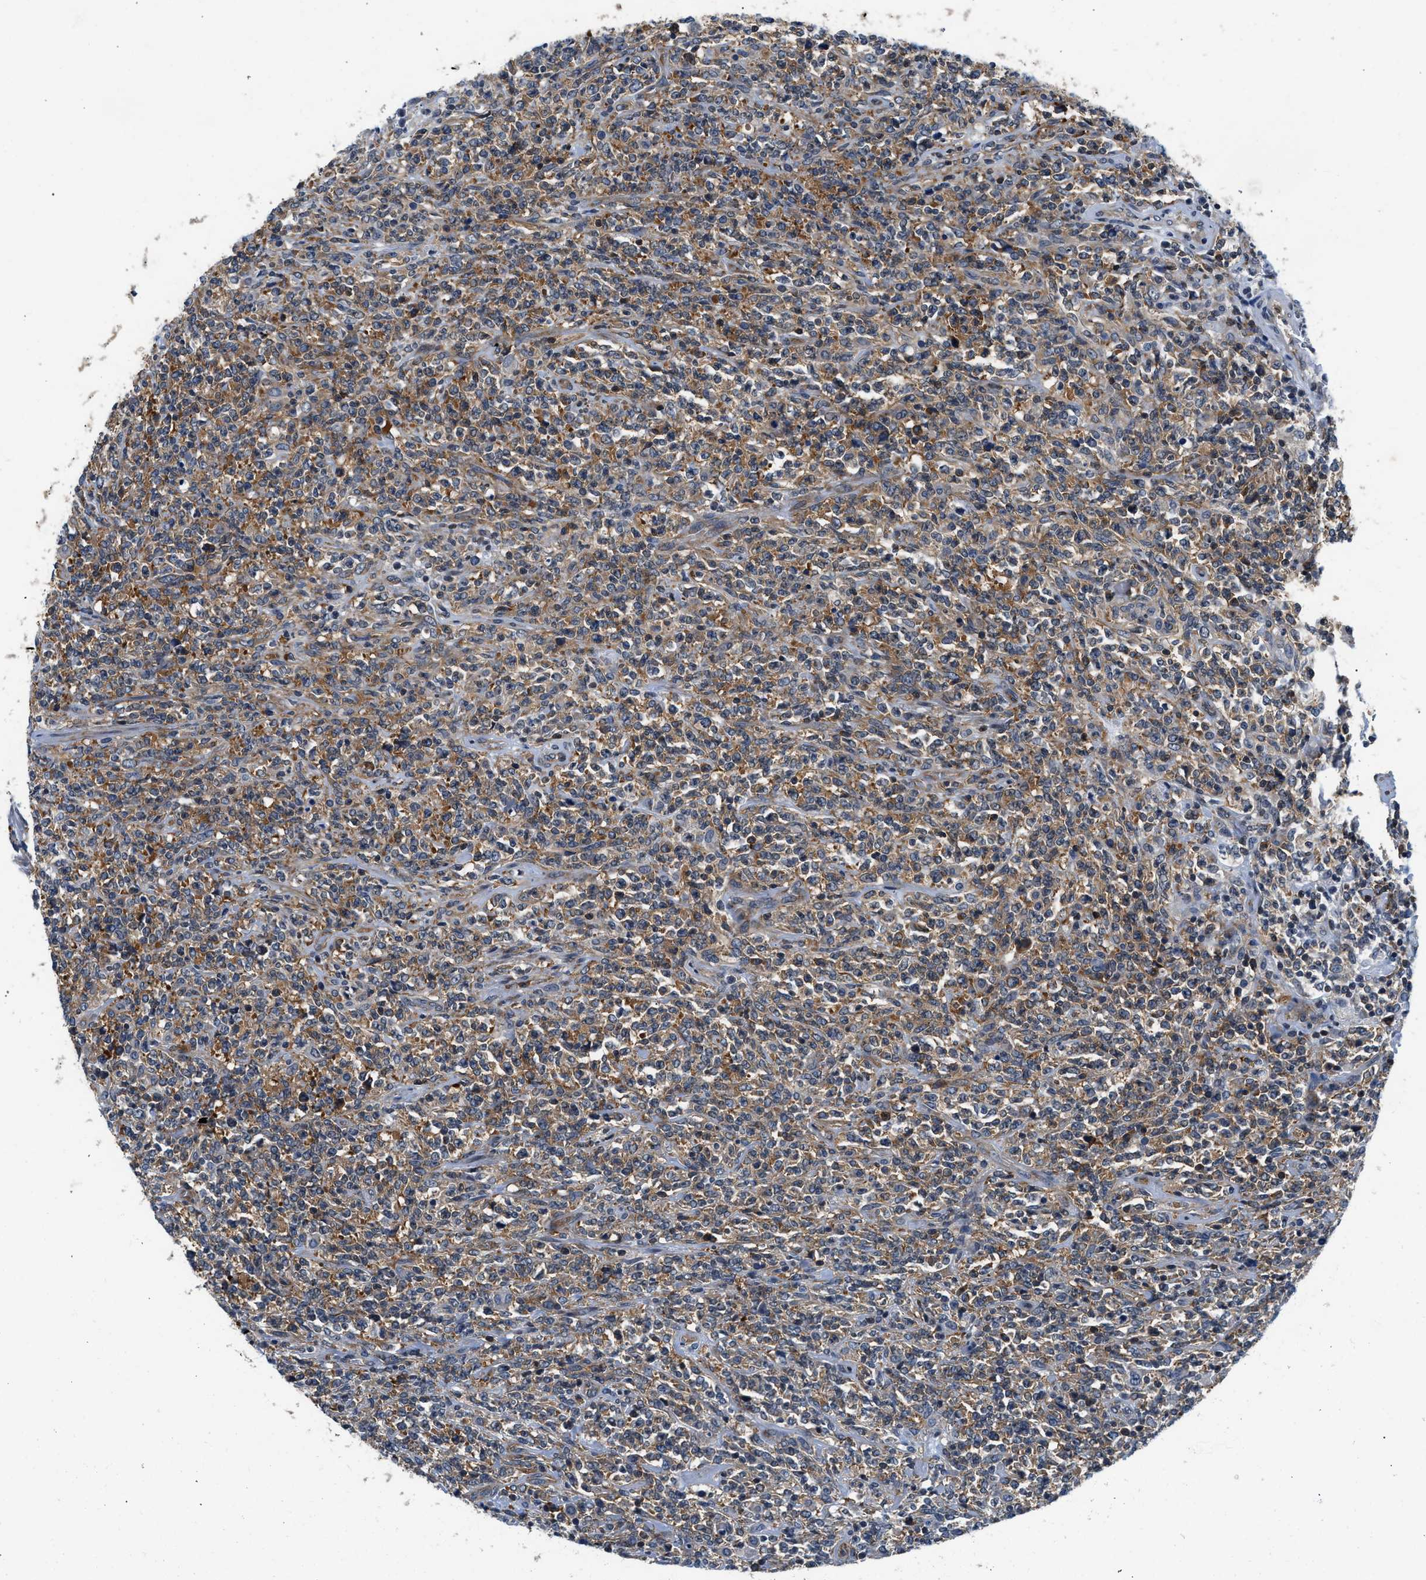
{"staining": {"intensity": "moderate", "quantity": ">75%", "location": "cytoplasmic/membranous"}, "tissue": "lymphoma", "cell_type": "Tumor cells", "image_type": "cancer", "snomed": [{"axis": "morphology", "description": "Malignant lymphoma, non-Hodgkin's type, High grade"}, {"axis": "topography", "description": "Soft tissue"}], "caption": "About >75% of tumor cells in lymphoma reveal moderate cytoplasmic/membranous protein expression as visualized by brown immunohistochemical staining.", "gene": "PA2G4", "patient": {"sex": "male", "age": 18}}